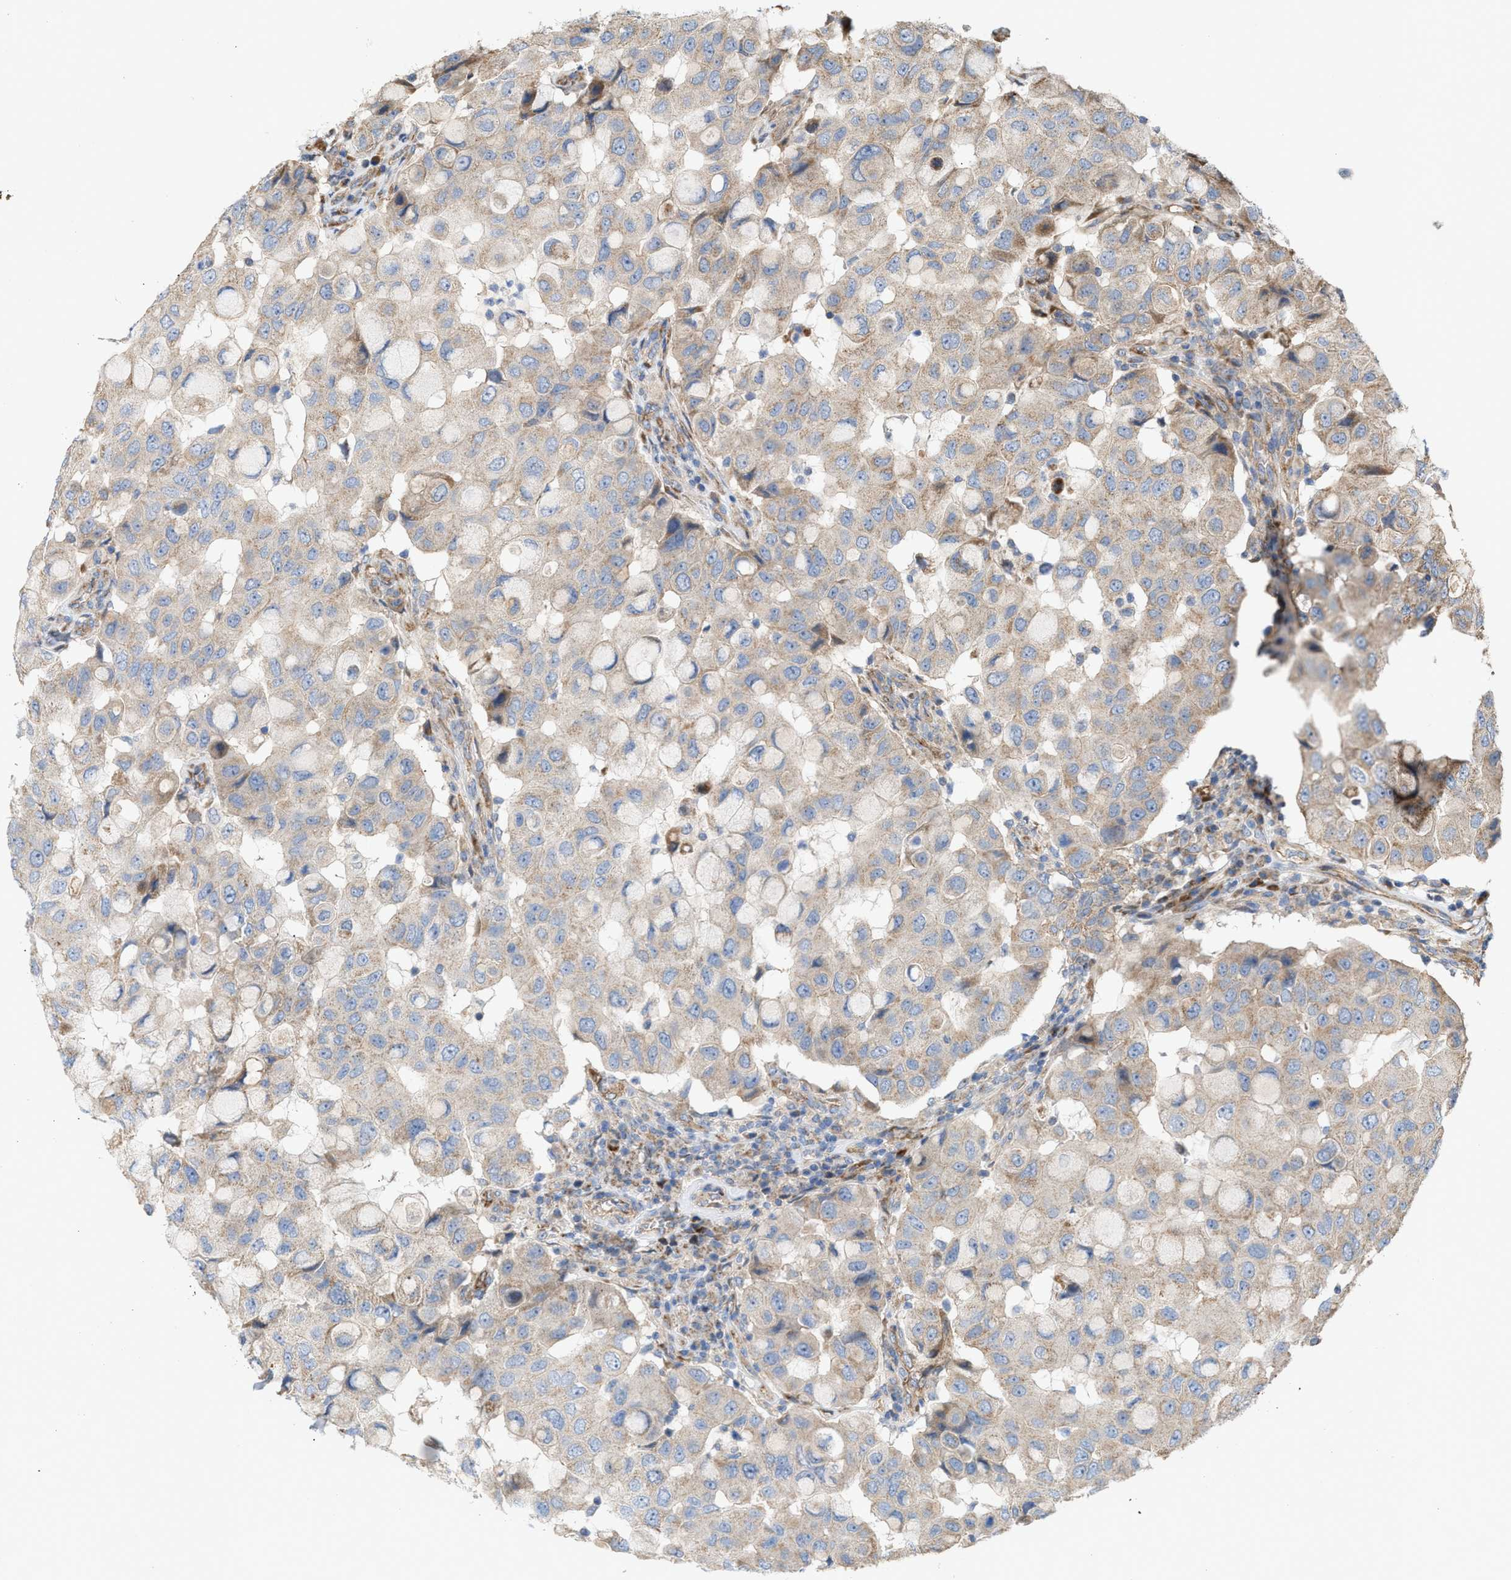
{"staining": {"intensity": "weak", "quantity": "<25%", "location": "cytoplasmic/membranous"}, "tissue": "breast cancer", "cell_type": "Tumor cells", "image_type": "cancer", "snomed": [{"axis": "morphology", "description": "Duct carcinoma"}, {"axis": "topography", "description": "Breast"}], "caption": "This is a image of immunohistochemistry (IHC) staining of breast infiltrating ductal carcinoma, which shows no staining in tumor cells.", "gene": "OXSM", "patient": {"sex": "female", "age": 27}}